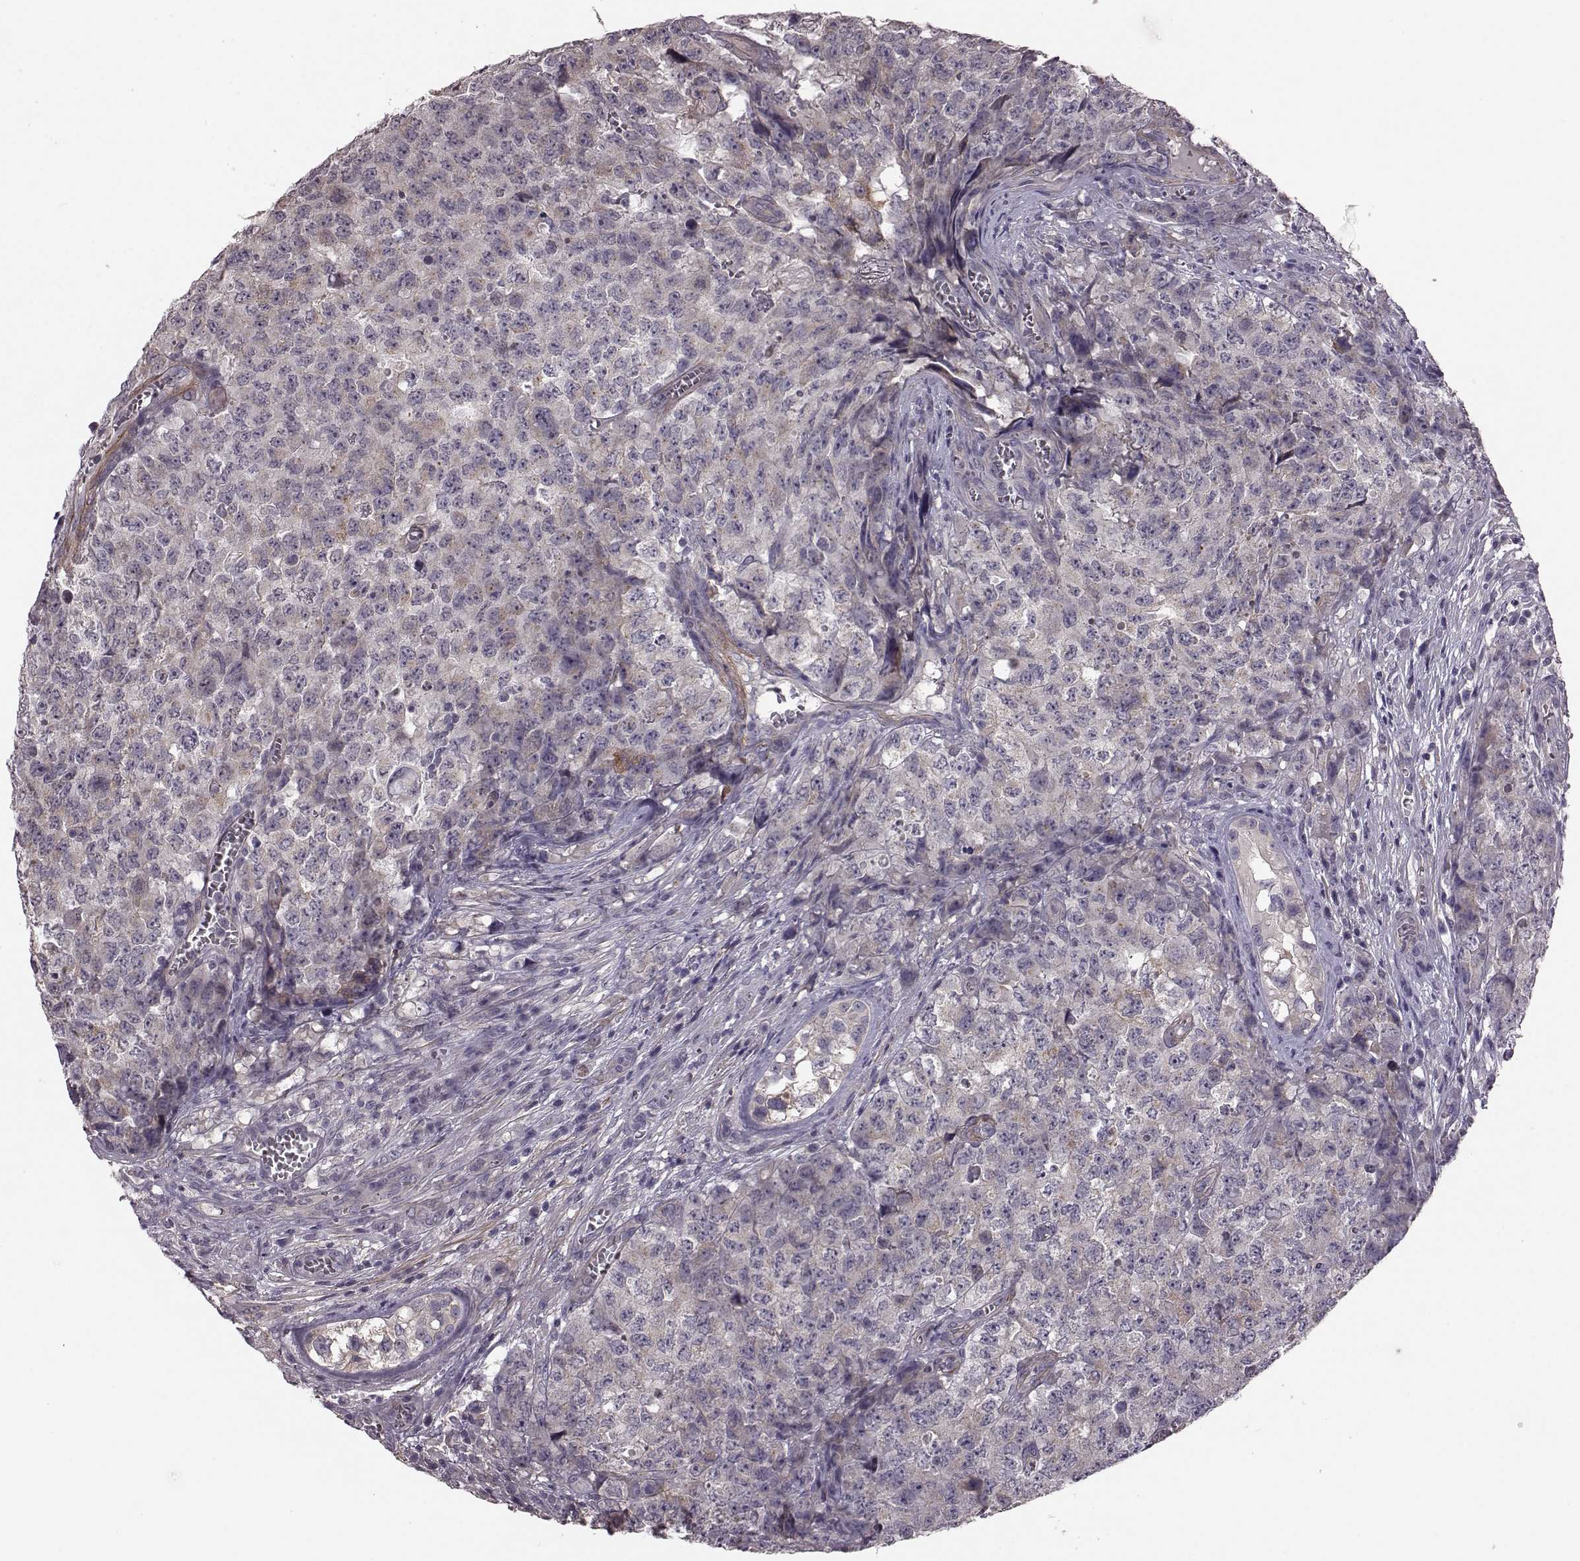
{"staining": {"intensity": "negative", "quantity": "none", "location": "none"}, "tissue": "testis cancer", "cell_type": "Tumor cells", "image_type": "cancer", "snomed": [{"axis": "morphology", "description": "Carcinoma, Embryonal, NOS"}, {"axis": "topography", "description": "Testis"}], "caption": "There is no significant positivity in tumor cells of testis cancer (embryonal carcinoma).", "gene": "GRK1", "patient": {"sex": "male", "age": 23}}